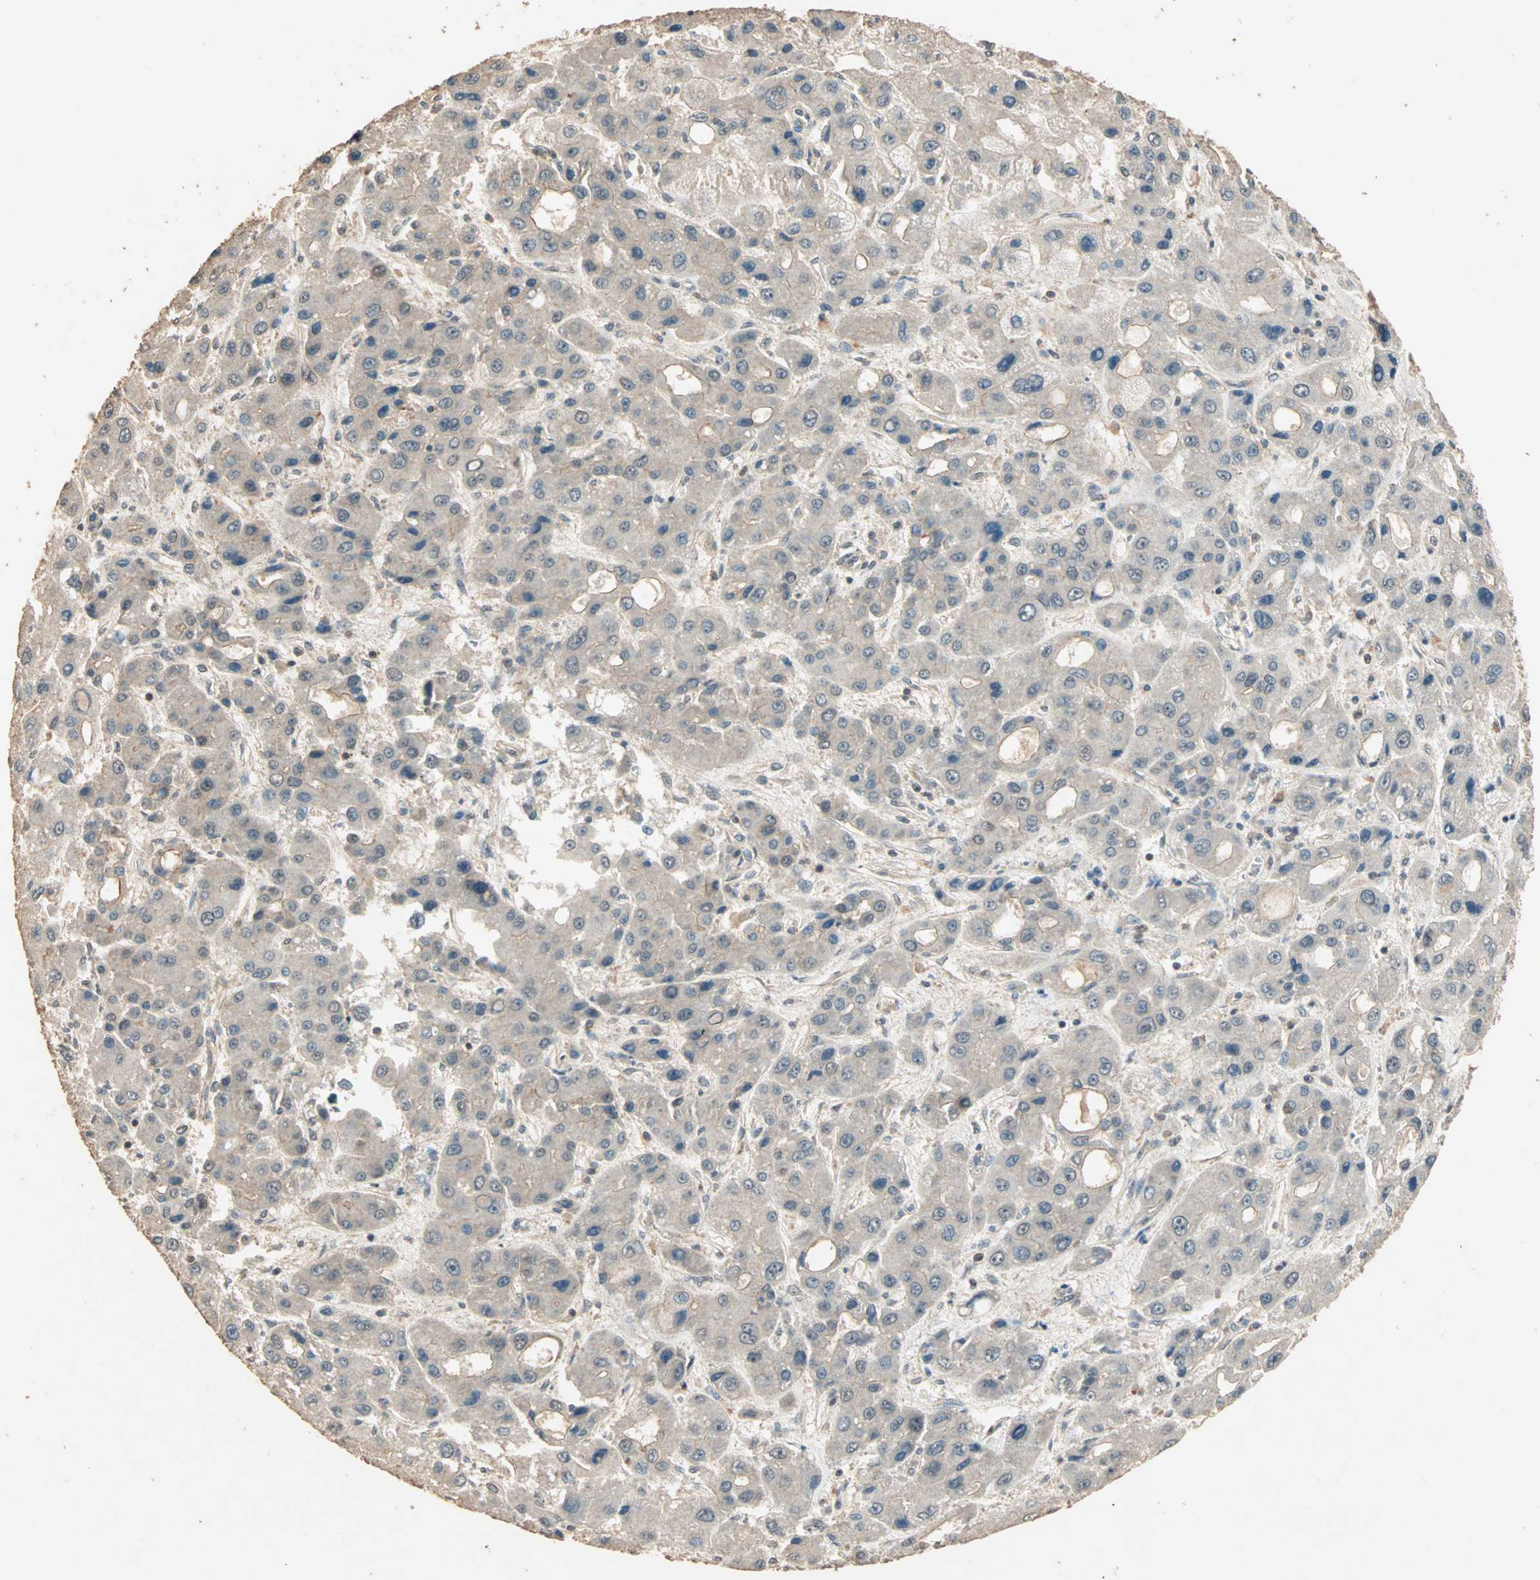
{"staining": {"intensity": "weak", "quantity": "25%-75%", "location": "cytoplasmic/membranous"}, "tissue": "liver cancer", "cell_type": "Tumor cells", "image_type": "cancer", "snomed": [{"axis": "morphology", "description": "Carcinoma, Hepatocellular, NOS"}, {"axis": "topography", "description": "Liver"}], "caption": "The histopathology image demonstrates immunohistochemical staining of liver hepatocellular carcinoma. There is weak cytoplasmic/membranous staining is identified in approximately 25%-75% of tumor cells. Using DAB (brown) and hematoxylin (blue) stains, captured at high magnification using brightfield microscopy.", "gene": "ZBTB33", "patient": {"sex": "male", "age": 55}}